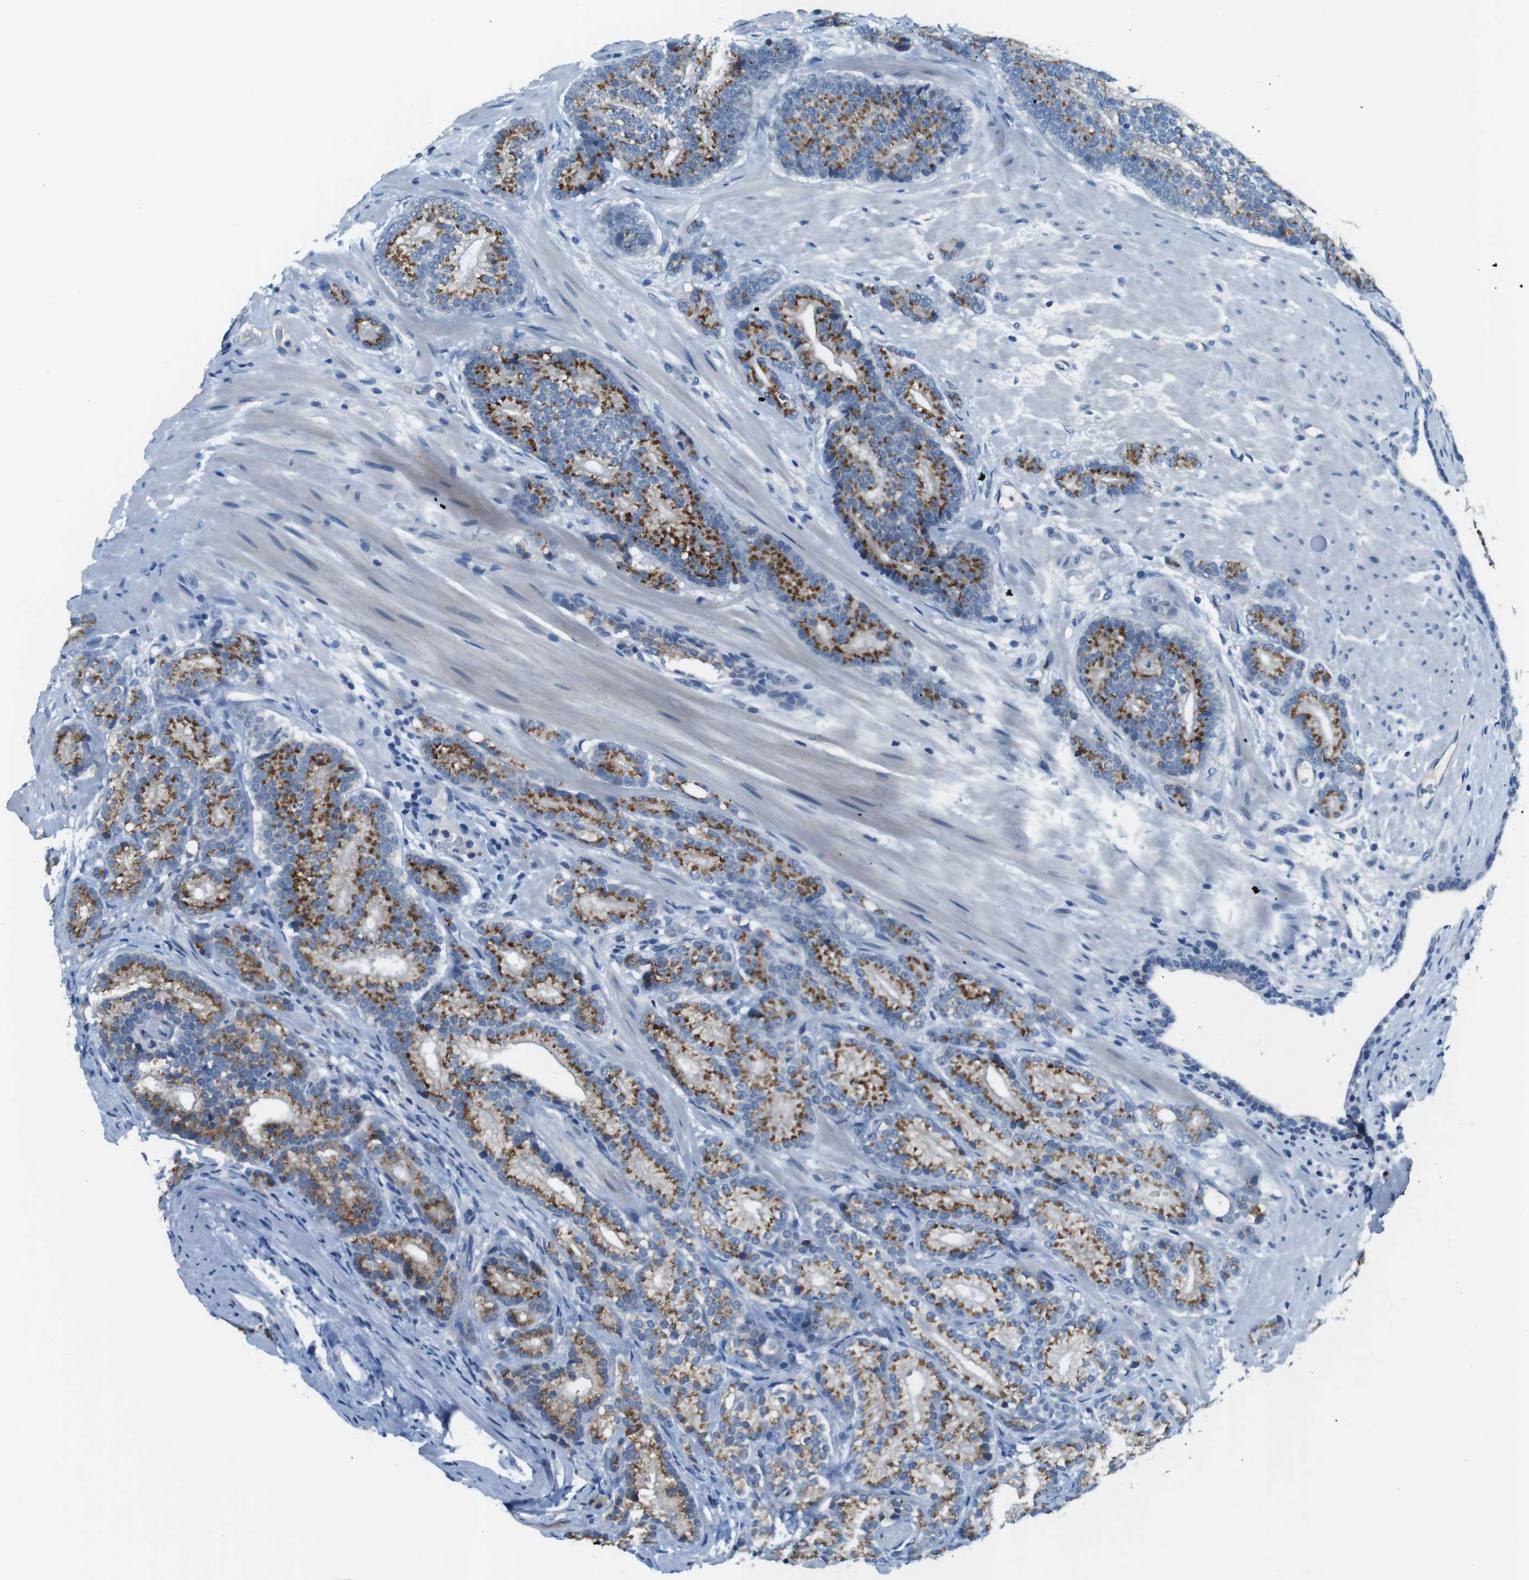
{"staining": {"intensity": "moderate", "quantity": ">75%", "location": "cytoplasmic/membranous"}, "tissue": "prostate cancer", "cell_type": "Tumor cells", "image_type": "cancer", "snomed": [{"axis": "morphology", "description": "Adenocarcinoma, High grade"}, {"axis": "topography", "description": "Prostate"}], "caption": "Immunohistochemistry micrograph of neoplastic tissue: human prostate adenocarcinoma (high-grade) stained using immunohistochemistry displays medium levels of moderate protein expression localized specifically in the cytoplasmic/membranous of tumor cells, appearing as a cytoplasmic/membranous brown color.", "gene": "SLC35A3", "patient": {"sex": "male", "age": 61}}